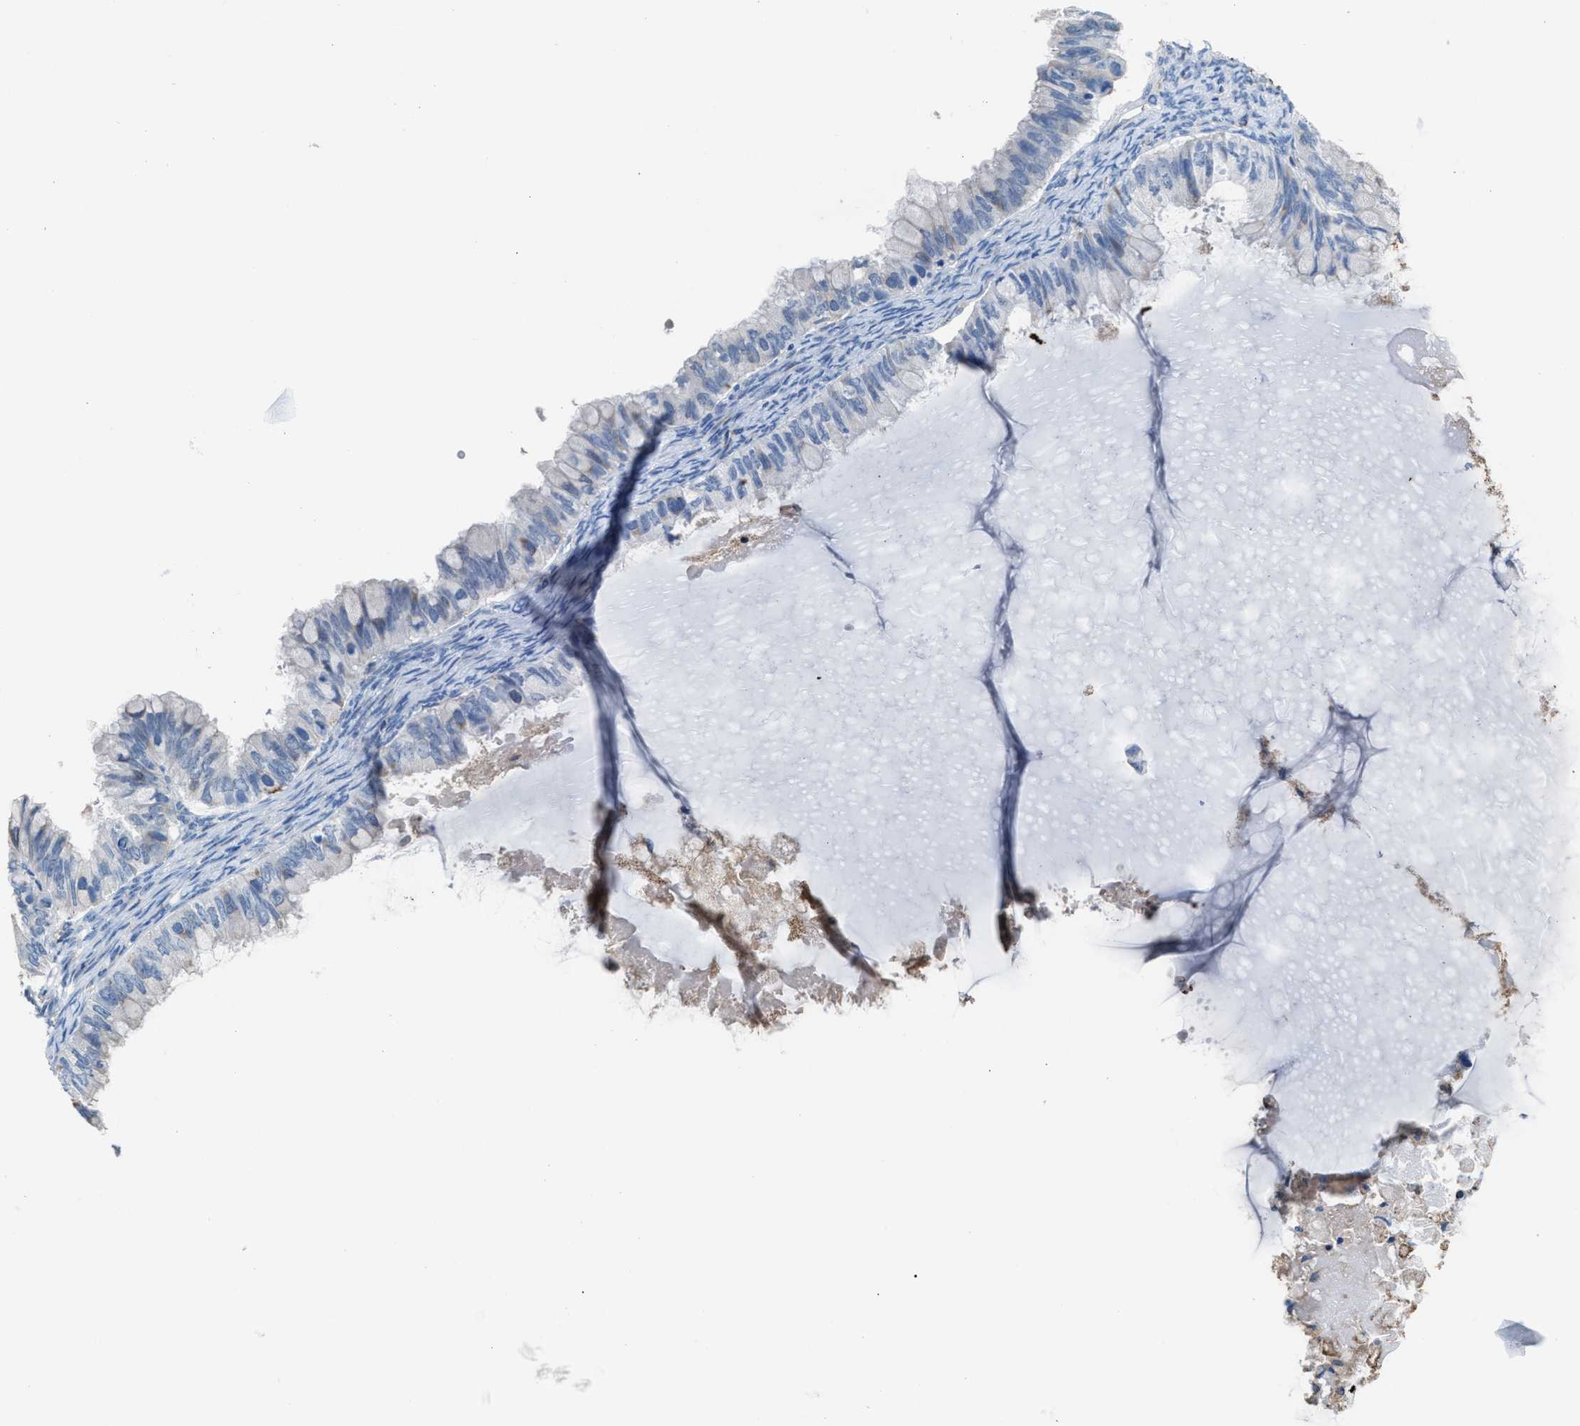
{"staining": {"intensity": "negative", "quantity": "none", "location": "none"}, "tissue": "ovarian cancer", "cell_type": "Tumor cells", "image_type": "cancer", "snomed": [{"axis": "morphology", "description": "Cystadenocarcinoma, mucinous, NOS"}, {"axis": "topography", "description": "Ovary"}], "caption": "There is no significant positivity in tumor cells of ovarian cancer.", "gene": "CA3", "patient": {"sex": "female", "age": 80}}